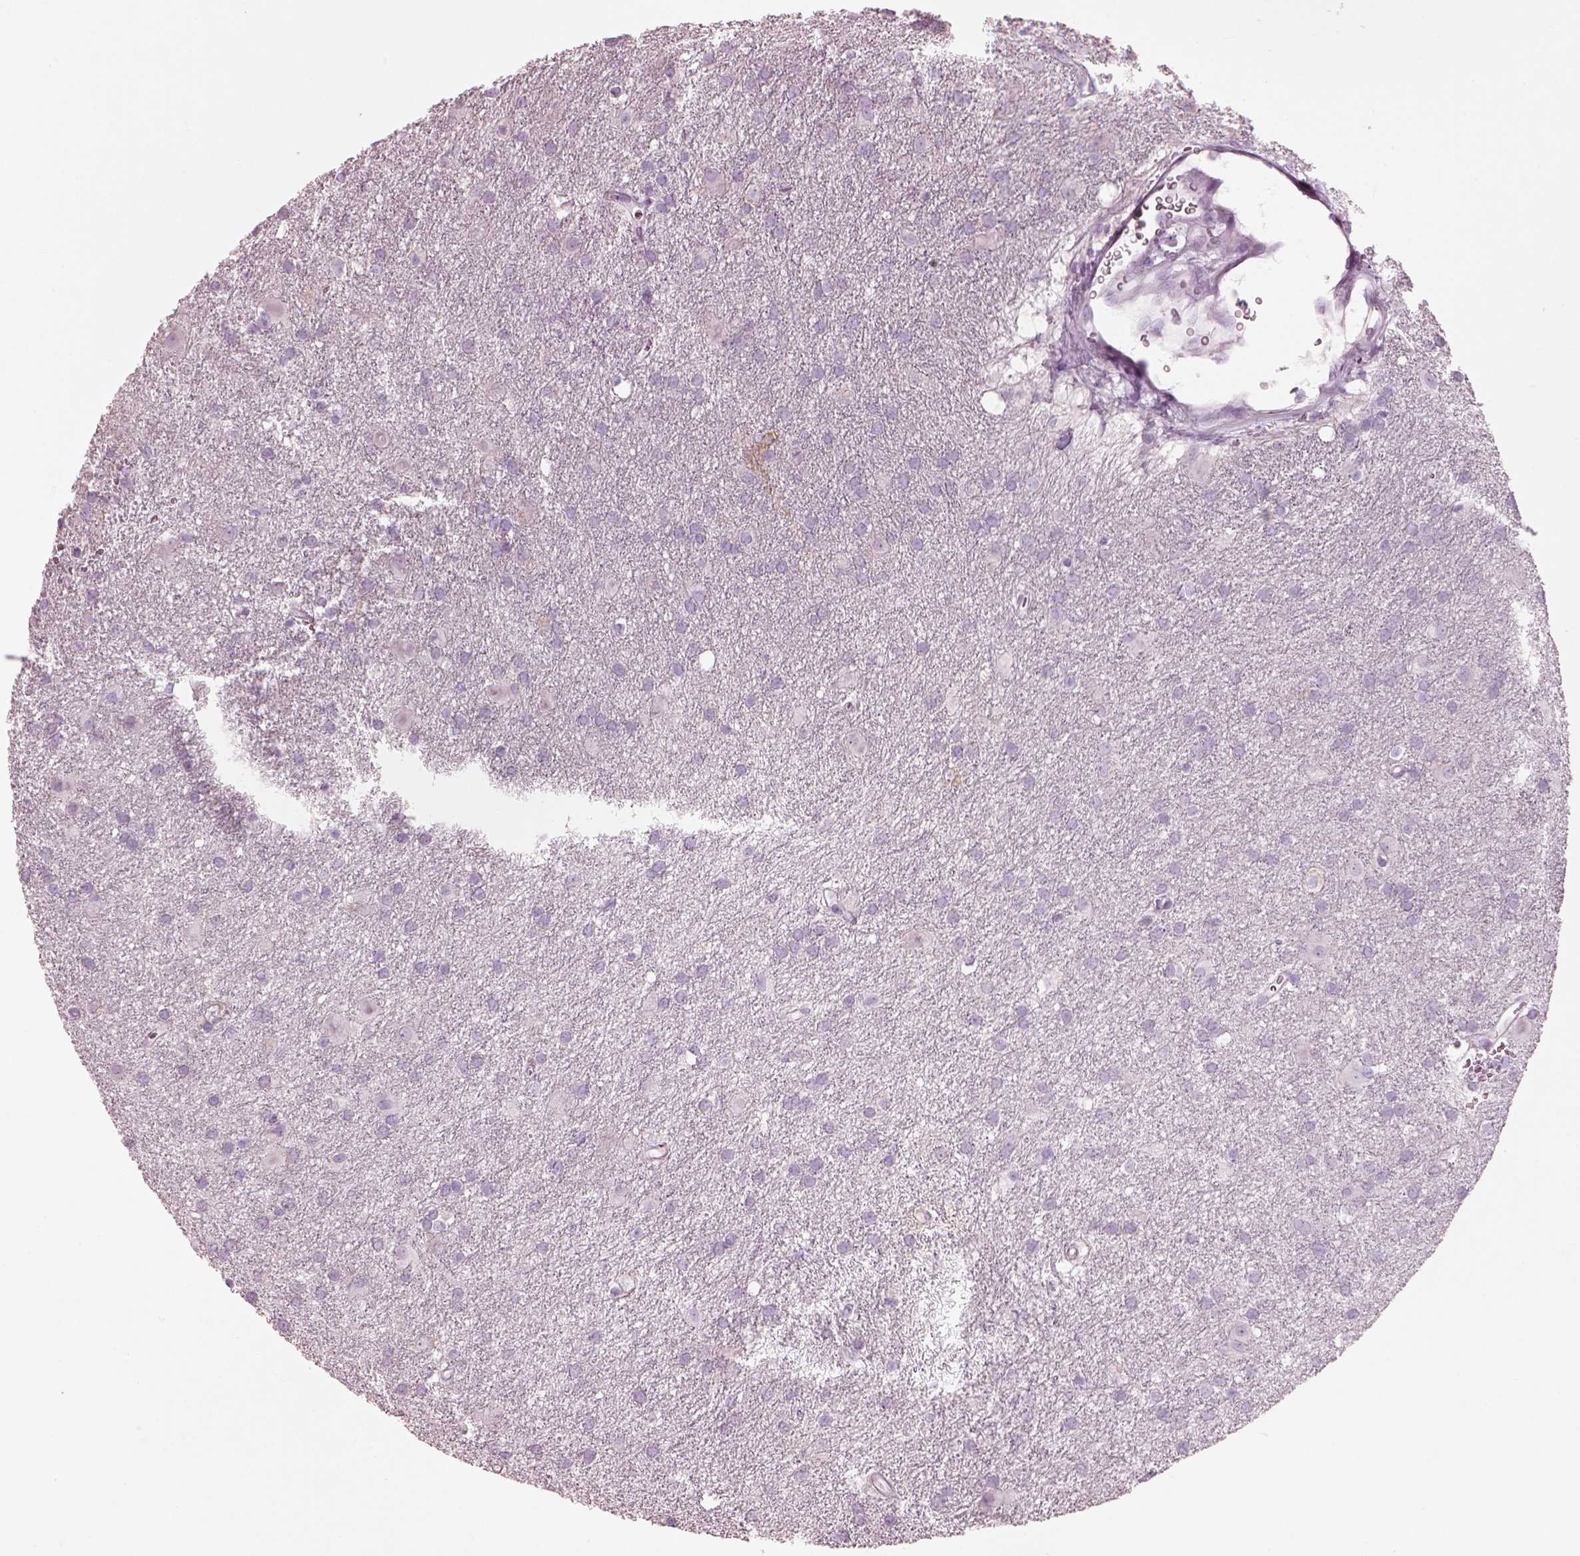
{"staining": {"intensity": "negative", "quantity": "none", "location": "none"}, "tissue": "glioma", "cell_type": "Tumor cells", "image_type": "cancer", "snomed": [{"axis": "morphology", "description": "Glioma, malignant, Low grade"}, {"axis": "topography", "description": "Brain"}], "caption": "A photomicrograph of human glioma is negative for staining in tumor cells. (DAB IHC with hematoxylin counter stain).", "gene": "SLC27A2", "patient": {"sex": "male", "age": 58}}